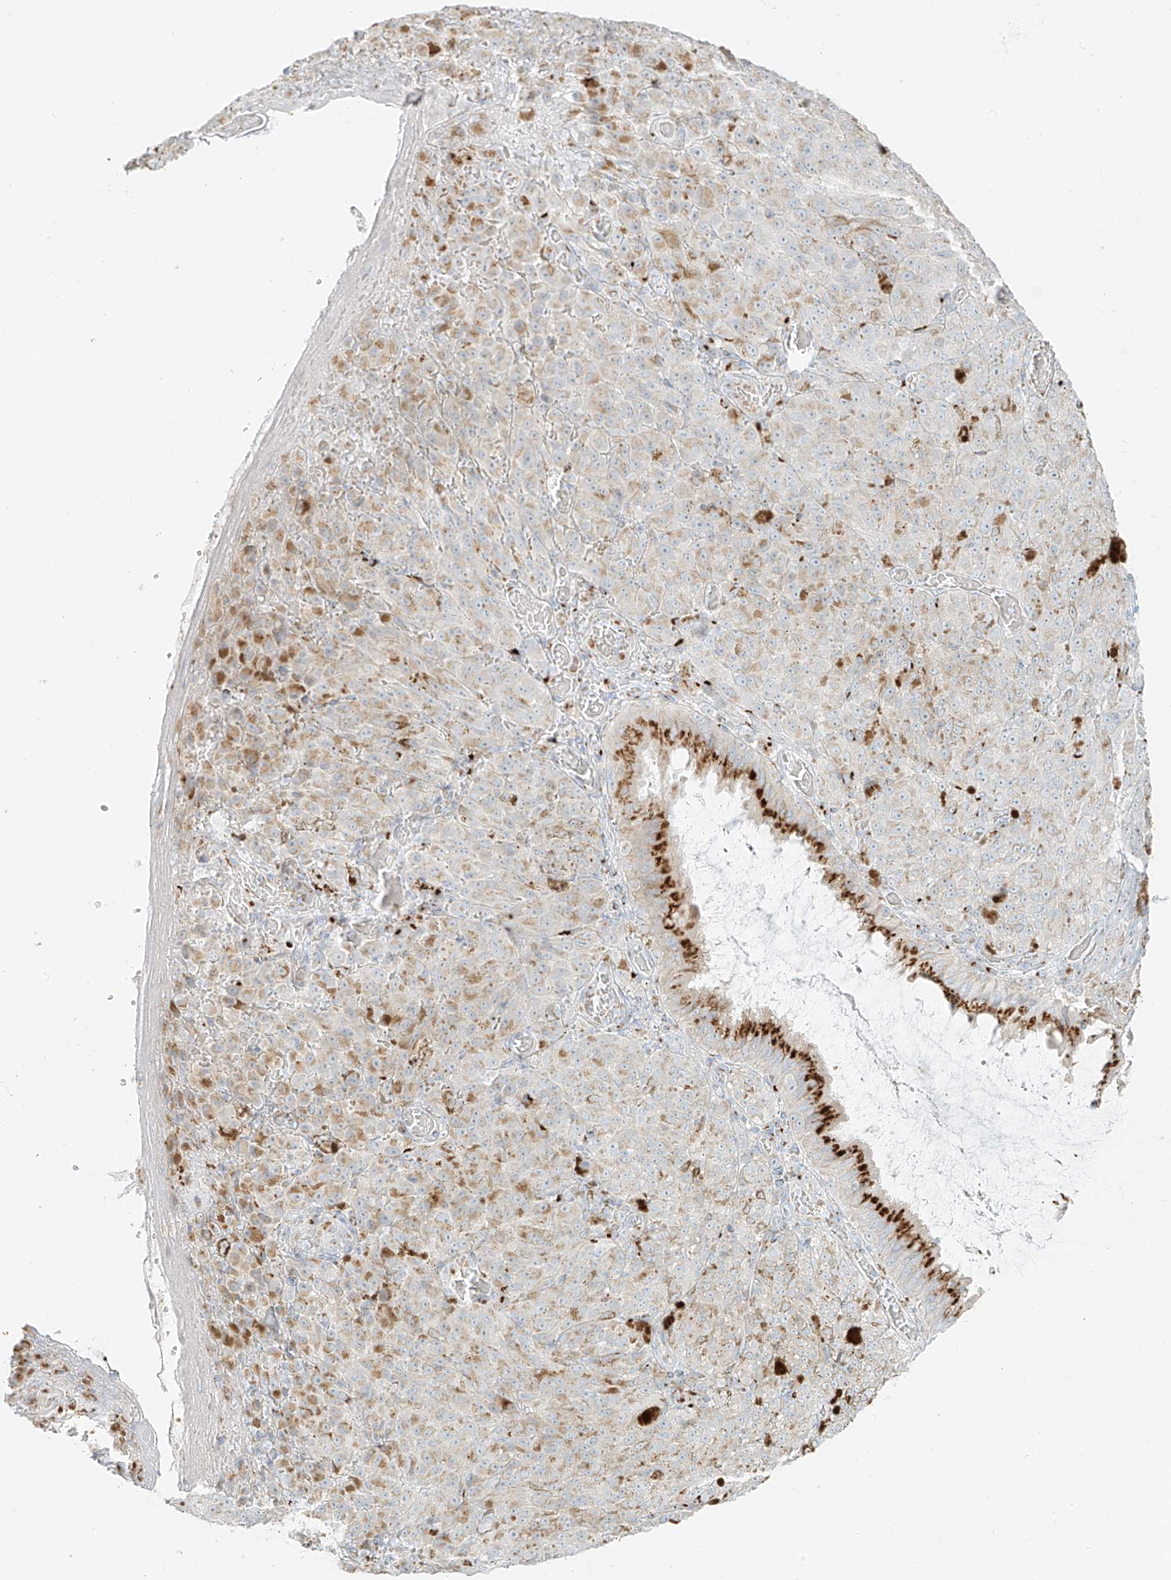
{"staining": {"intensity": "weak", "quantity": "25%-75%", "location": "cytoplasmic/membranous"}, "tissue": "melanoma", "cell_type": "Tumor cells", "image_type": "cancer", "snomed": [{"axis": "morphology", "description": "Malignant melanoma, NOS"}, {"axis": "topography", "description": "Rectum"}], "caption": "Melanoma tissue exhibits weak cytoplasmic/membranous expression in about 25%-75% of tumor cells, visualized by immunohistochemistry.", "gene": "TMEM87B", "patient": {"sex": "female", "age": 81}}